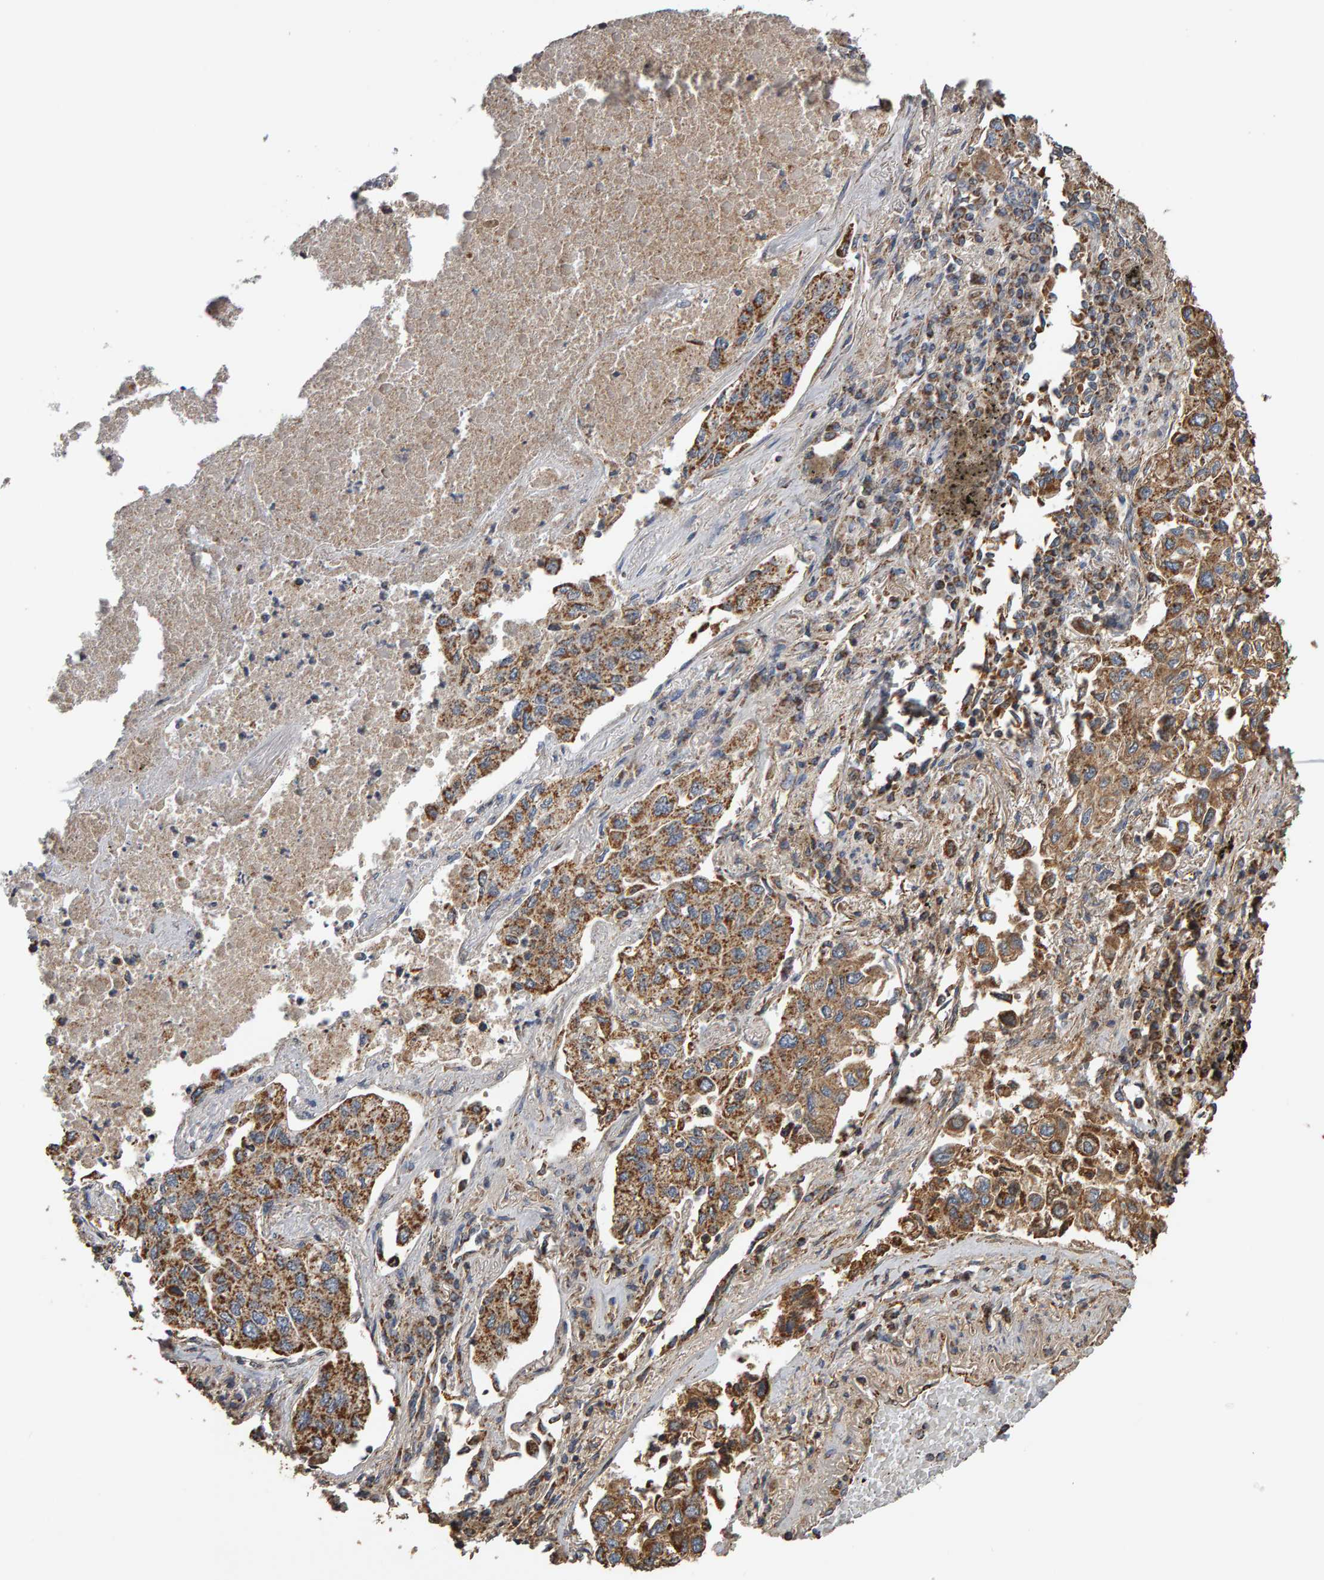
{"staining": {"intensity": "moderate", "quantity": ">75%", "location": "cytoplasmic/membranous"}, "tissue": "lung cancer", "cell_type": "Tumor cells", "image_type": "cancer", "snomed": [{"axis": "morphology", "description": "Inflammation, NOS"}, {"axis": "morphology", "description": "Adenocarcinoma, NOS"}, {"axis": "topography", "description": "Lung"}], "caption": "Brown immunohistochemical staining in human lung adenocarcinoma exhibits moderate cytoplasmic/membranous positivity in about >75% of tumor cells. Using DAB (3,3'-diaminobenzidine) (brown) and hematoxylin (blue) stains, captured at high magnification using brightfield microscopy.", "gene": "TOM1L1", "patient": {"sex": "male", "age": 63}}